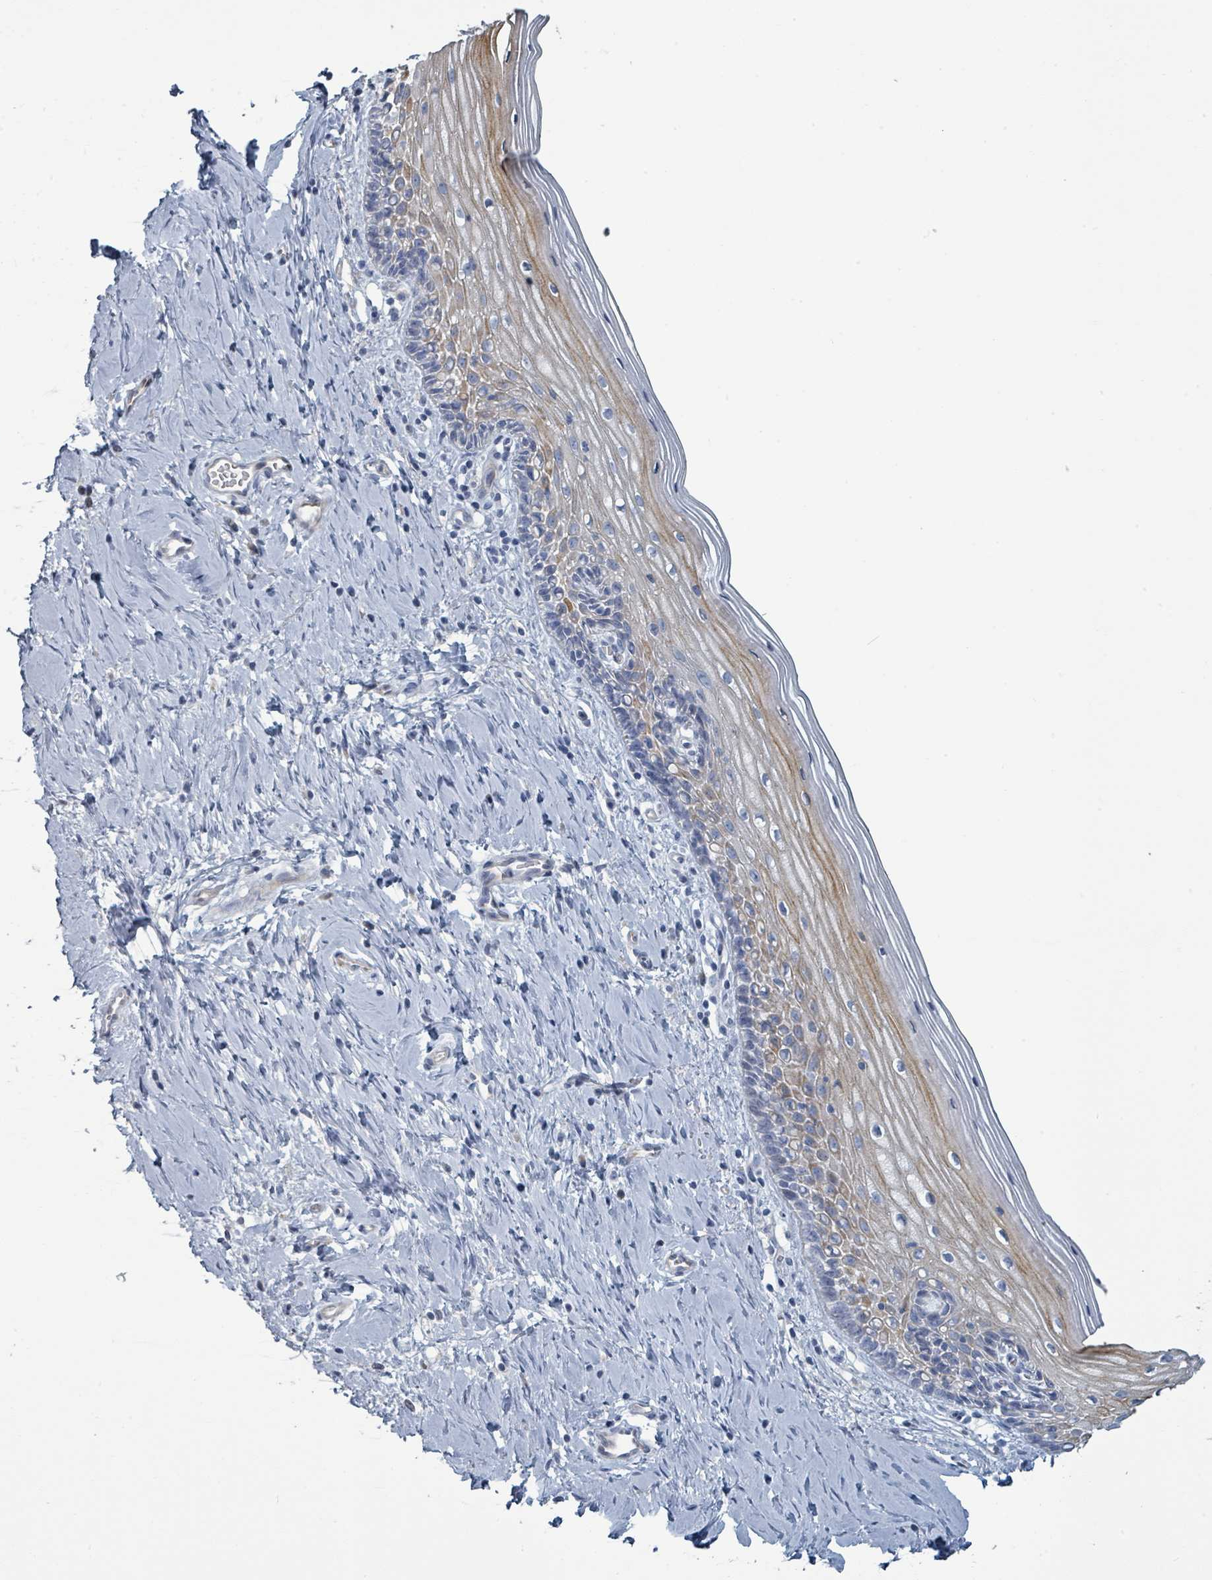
{"staining": {"intensity": "negative", "quantity": "none", "location": "none"}, "tissue": "cervix", "cell_type": "Glandular cells", "image_type": "normal", "snomed": [{"axis": "morphology", "description": "Normal tissue, NOS"}, {"axis": "topography", "description": "Cervix"}], "caption": "Immunohistochemical staining of unremarkable human cervix displays no significant positivity in glandular cells. Brightfield microscopy of immunohistochemistry (IHC) stained with DAB (brown) and hematoxylin (blue), captured at high magnification.", "gene": "RAB33B", "patient": {"sex": "female", "age": 44}}